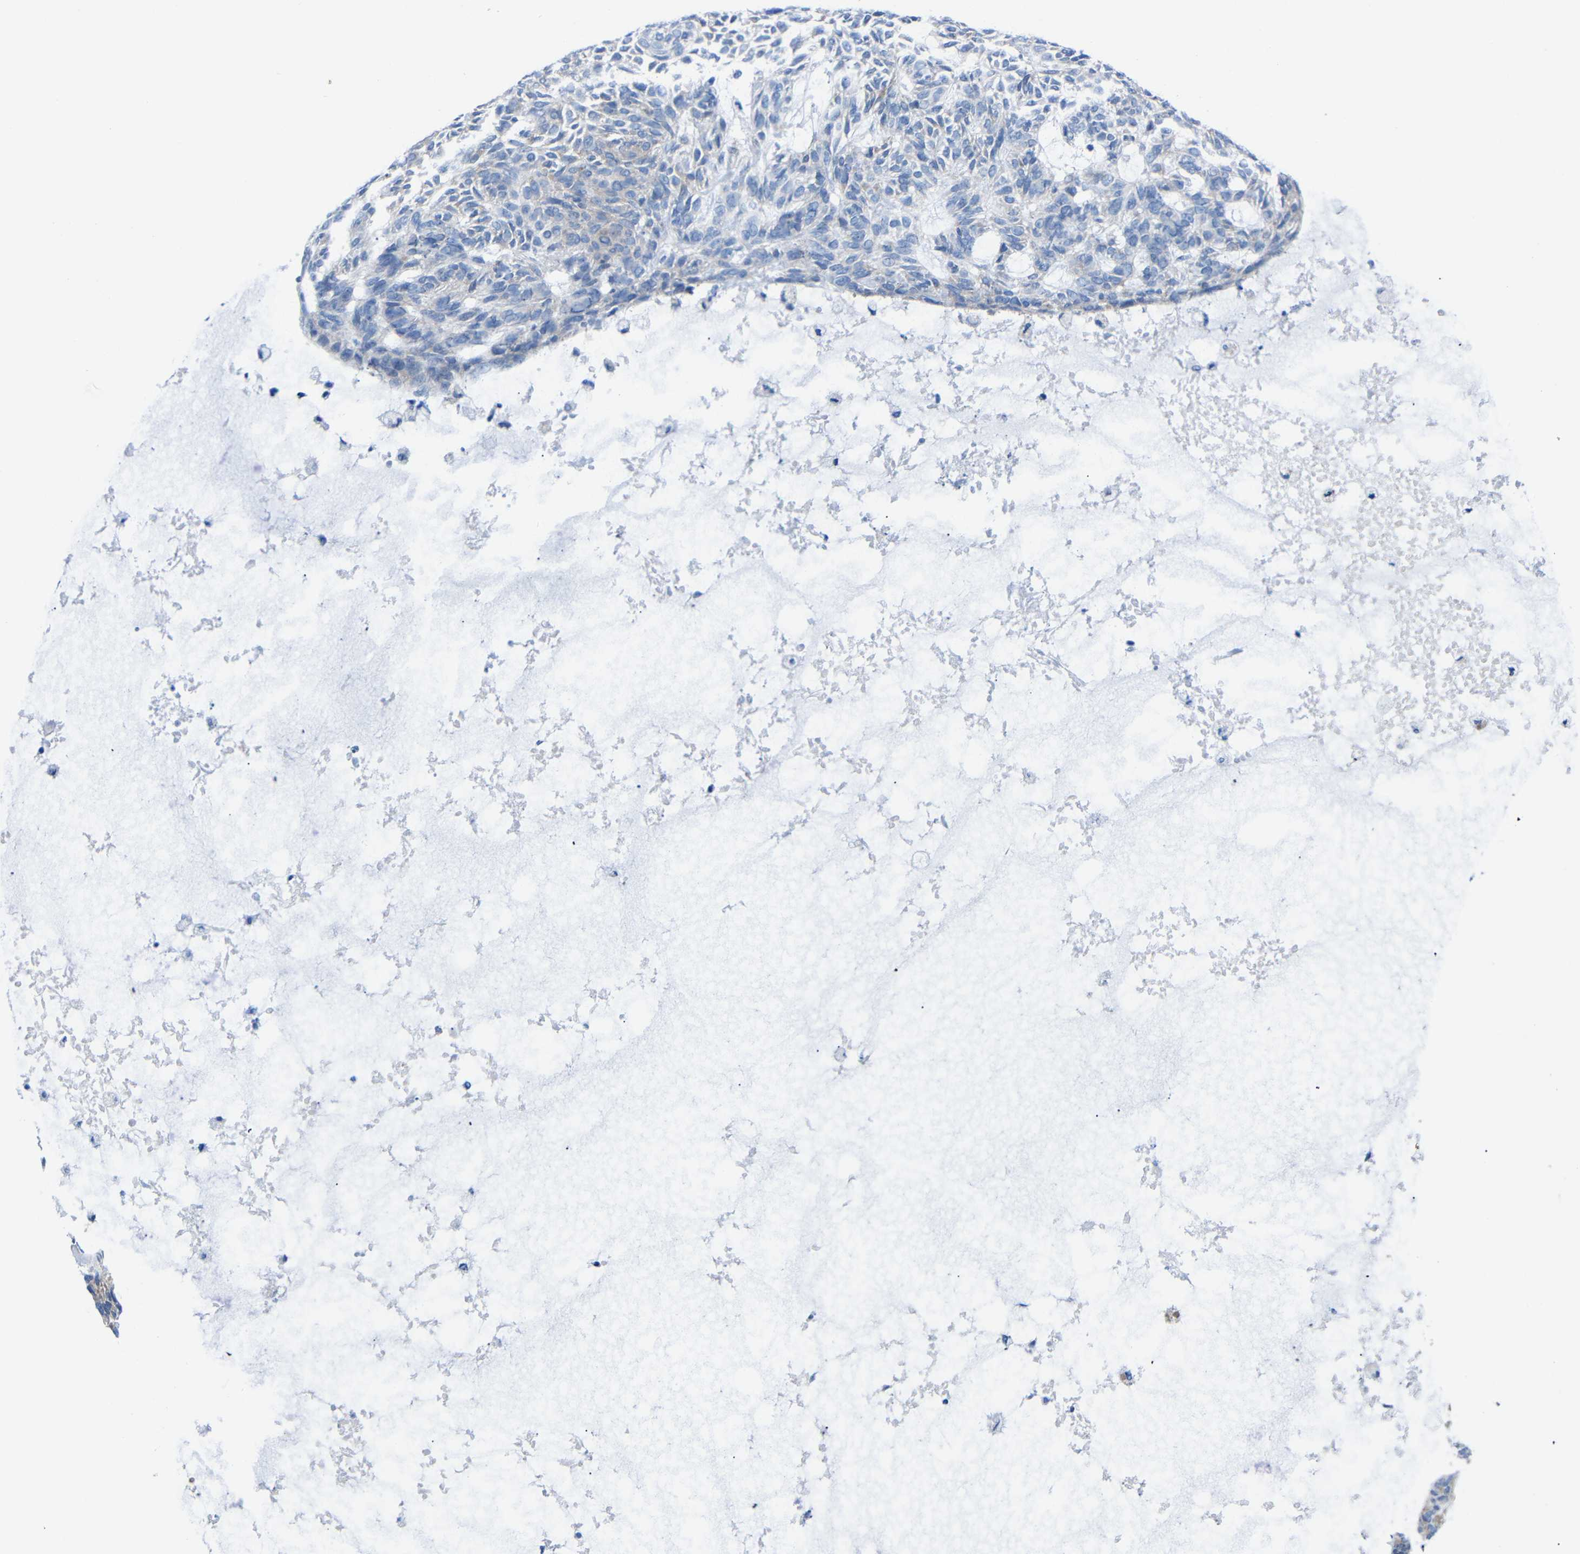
{"staining": {"intensity": "negative", "quantity": "none", "location": "none"}, "tissue": "skin cancer", "cell_type": "Tumor cells", "image_type": "cancer", "snomed": [{"axis": "morphology", "description": "Basal cell carcinoma"}, {"axis": "topography", "description": "Skin"}], "caption": "A histopathology image of skin basal cell carcinoma stained for a protein displays no brown staining in tumor cells.", "gene": "PEBP1", "patient": {"sex": "male", "age": 87}}